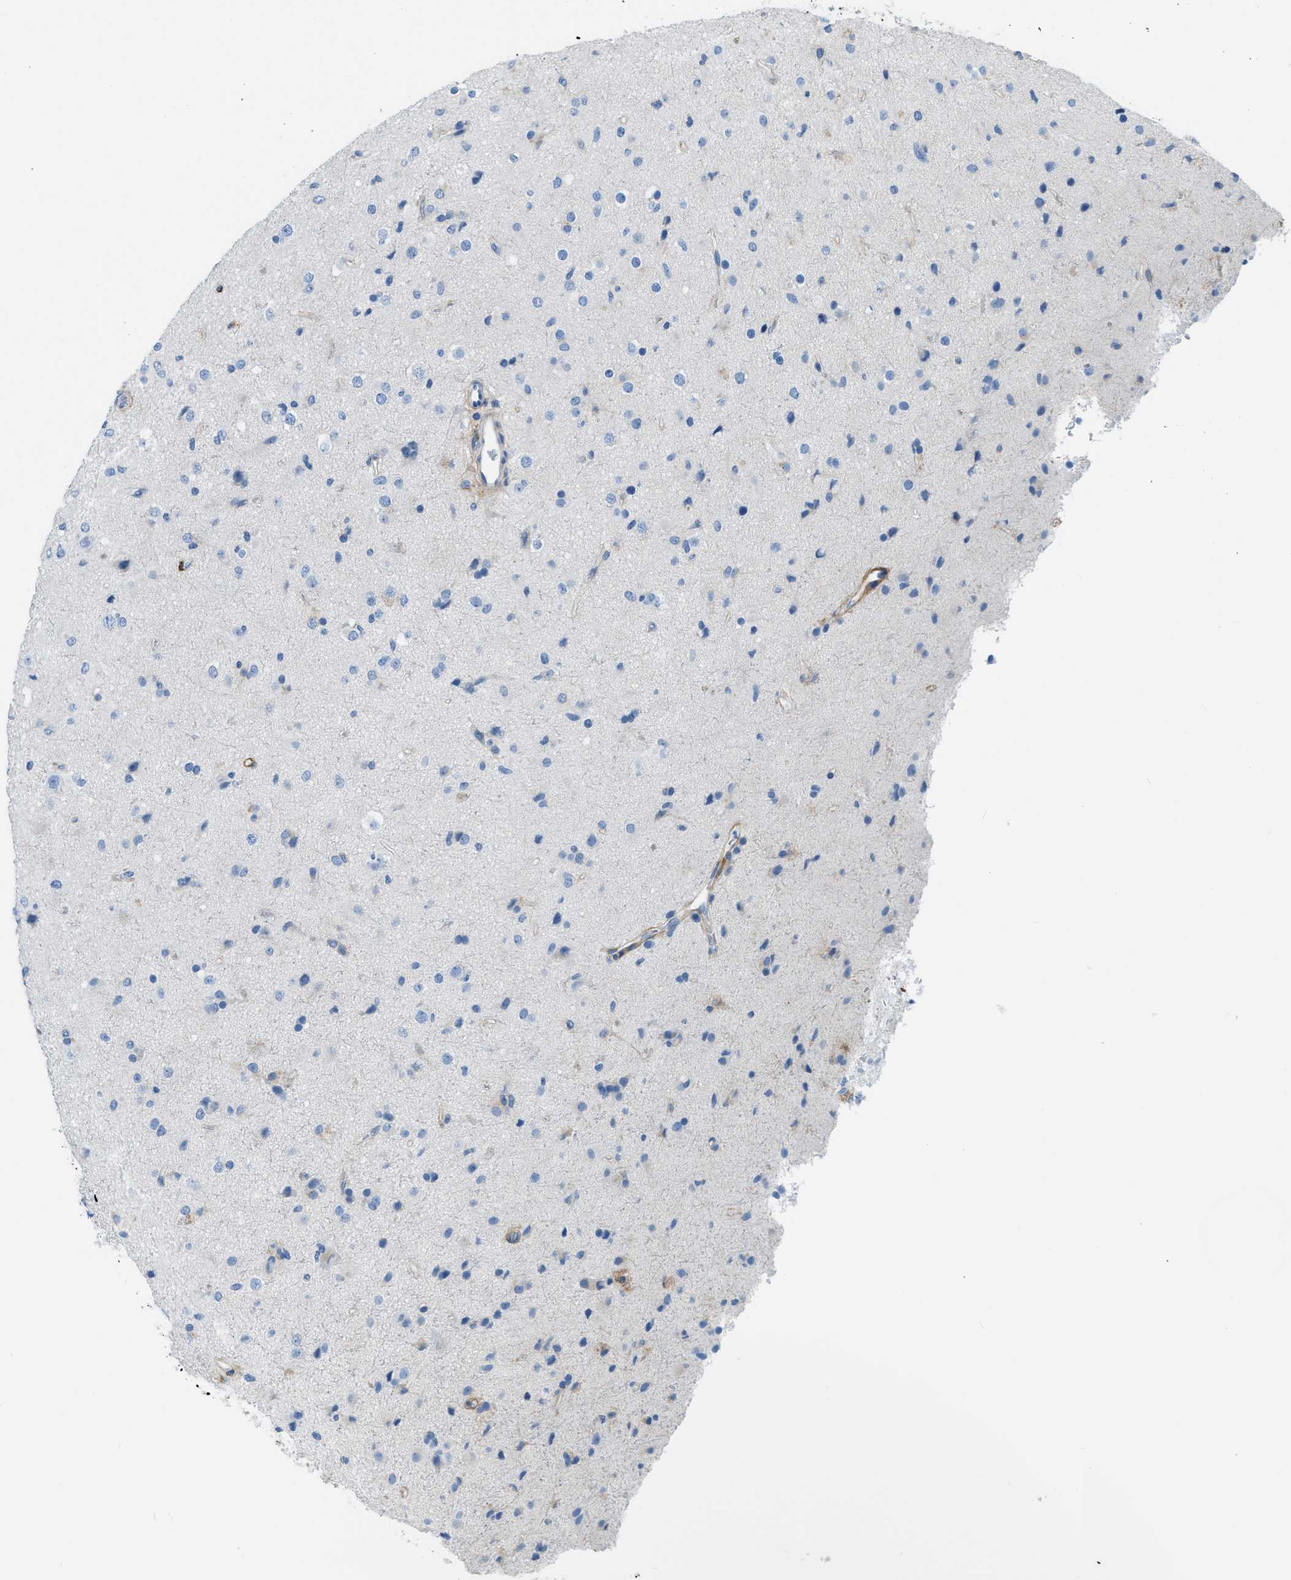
{"staining": {"intensity": "negative", "quantity": "none", "location": "none"}, "tissue": "glioma", "cell_type": "Tumor cells", "image_type": "cancer", "snomed": [{"axis": "morphology", "description": "Glioma, malignant, Low grade"}, {"axis": "topography", "description": "Brain"}], "caption": "Tumor cells show no significant staining in glioma.", "gene": "COL15A1", "patient": {"sex": "male", "age": 65}}